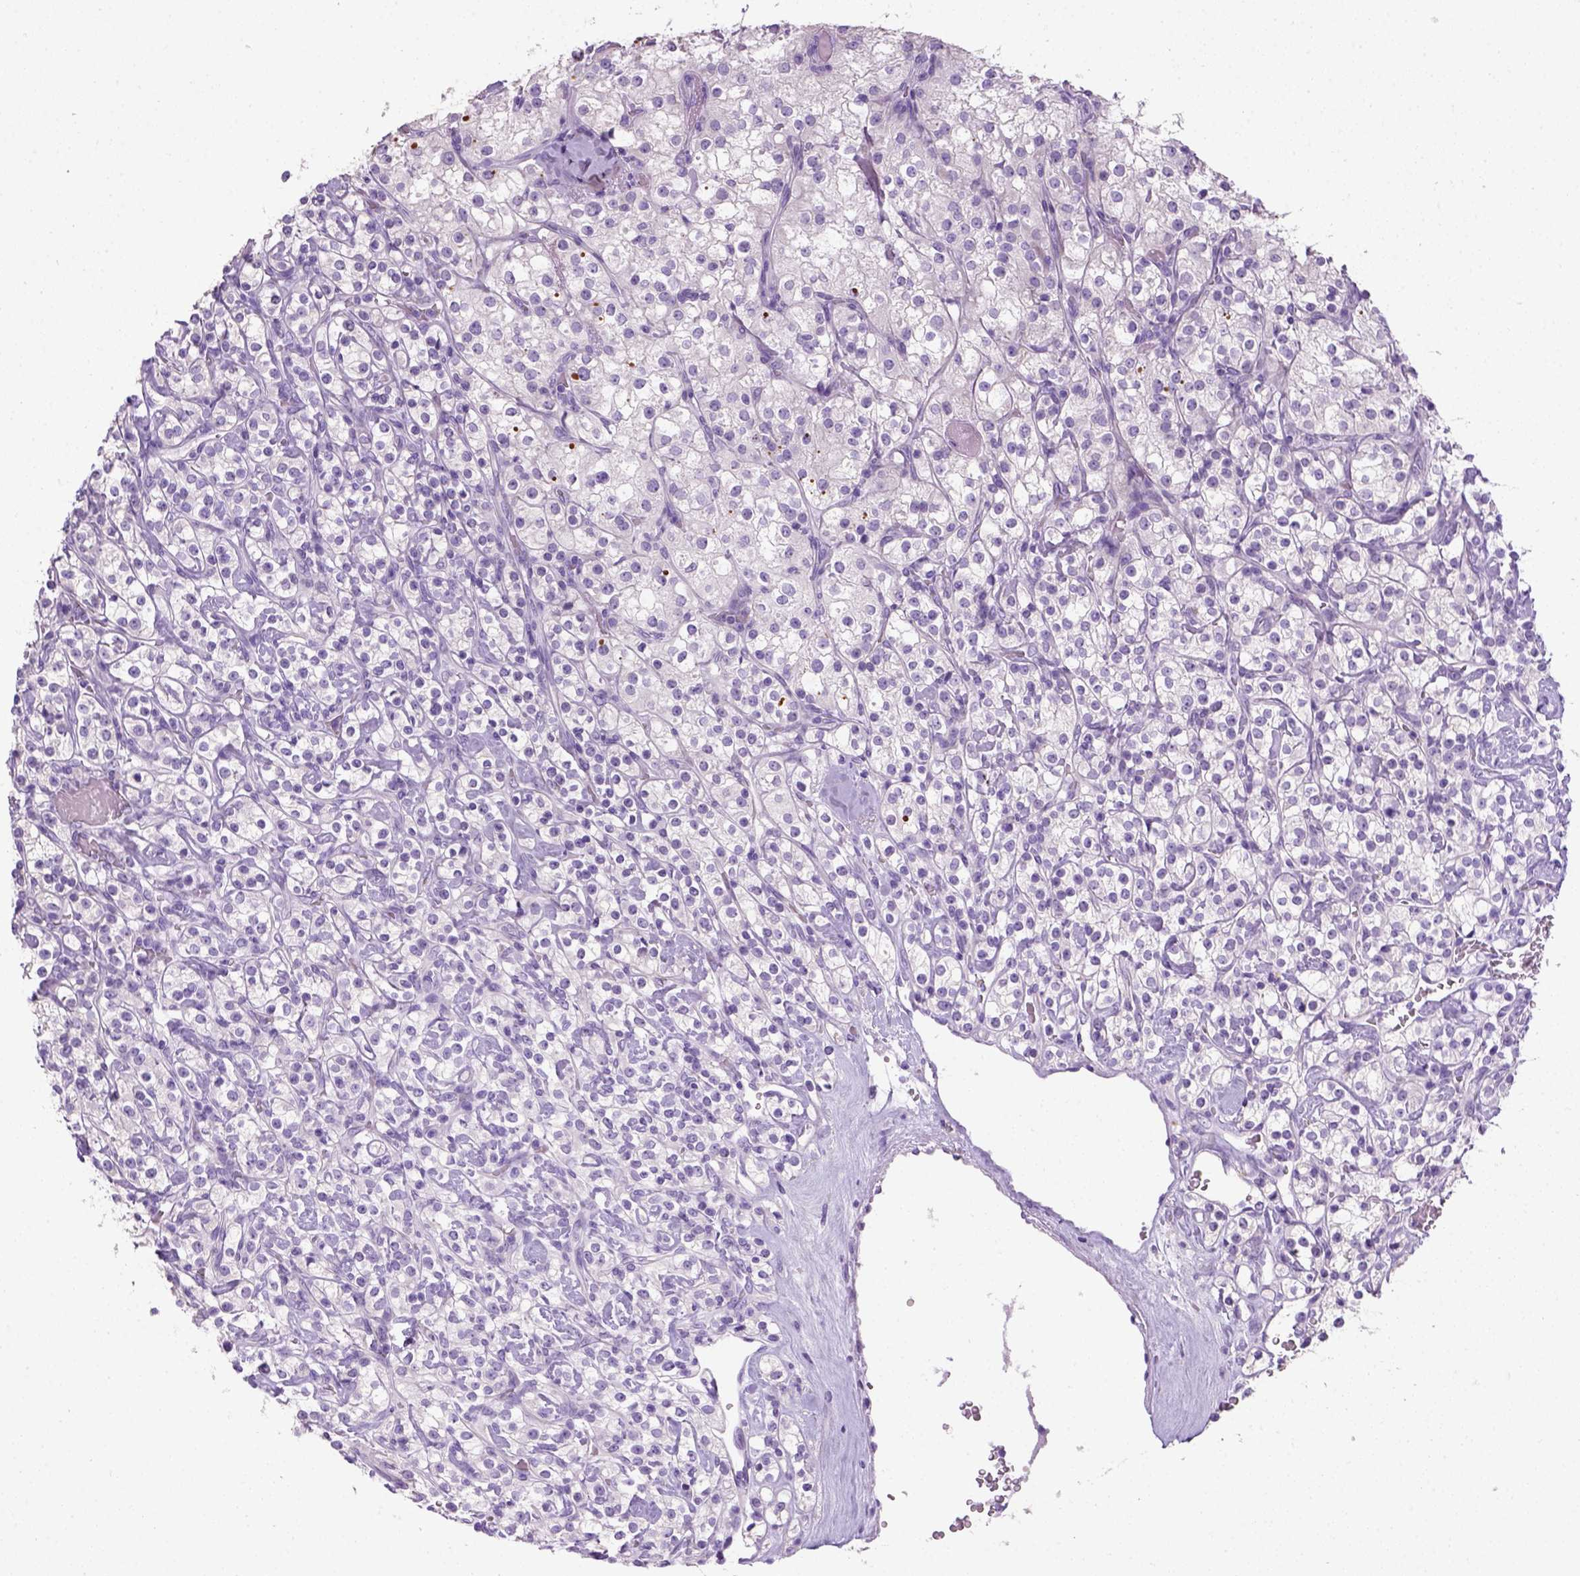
{"staining": {"intensity": "negative", "quantity": "none", "location": "none"}, "tissue": "renal cancer", "cell_type": "Tumor cells", "image_type": "cancer", "snomed": [{"axis": "morphology", "description": "Adenocarcinoma, NOS"}, {"axis": "topography", "description": "Kidney"}], "caption": "Renal cancer (adenocarcinoma) was stained to show a protein in brown. There is no significant positivity in tumor cells.", "gene": "KRT71", "patient": {"sex": "male", "age": 77}}